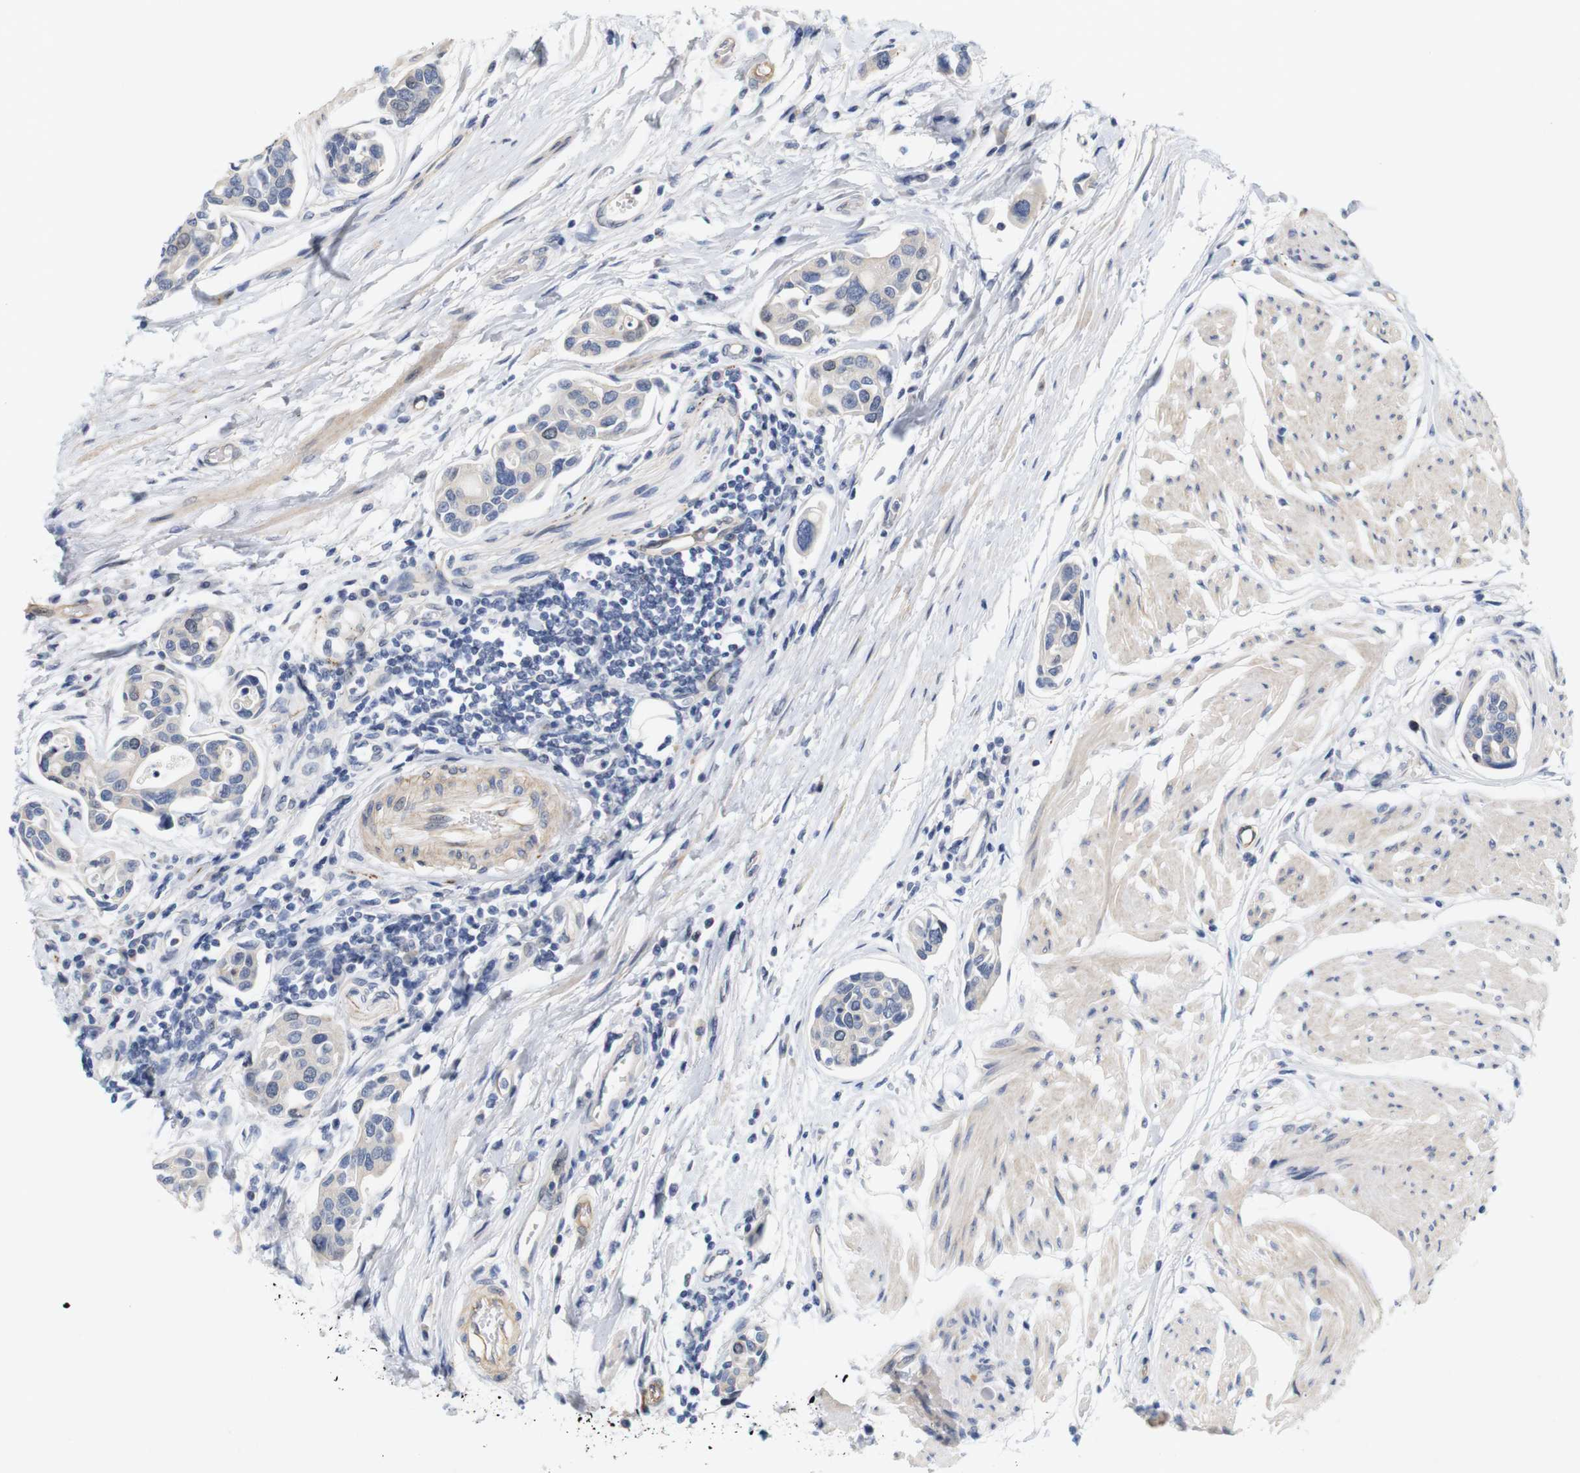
{"staining": {"intensity": "weak", "quantity": "<25%", "location": "cytoplasmic/membranous"}, "tissue": "urothelial cancer", "cell_type": "Tumor cells", "image_type": "cancer", "snomed": [{"axis": "morphology", "description": "Urothelial carcinoma, High grade"}, {"axis": "topography", "description": "Urinary bladder"}], "caption": "IHC of human urothelial cancer displays no positivity in tumor cells.", "gene": "CYB561", "patient": {"sex": "male", "age": 78}}